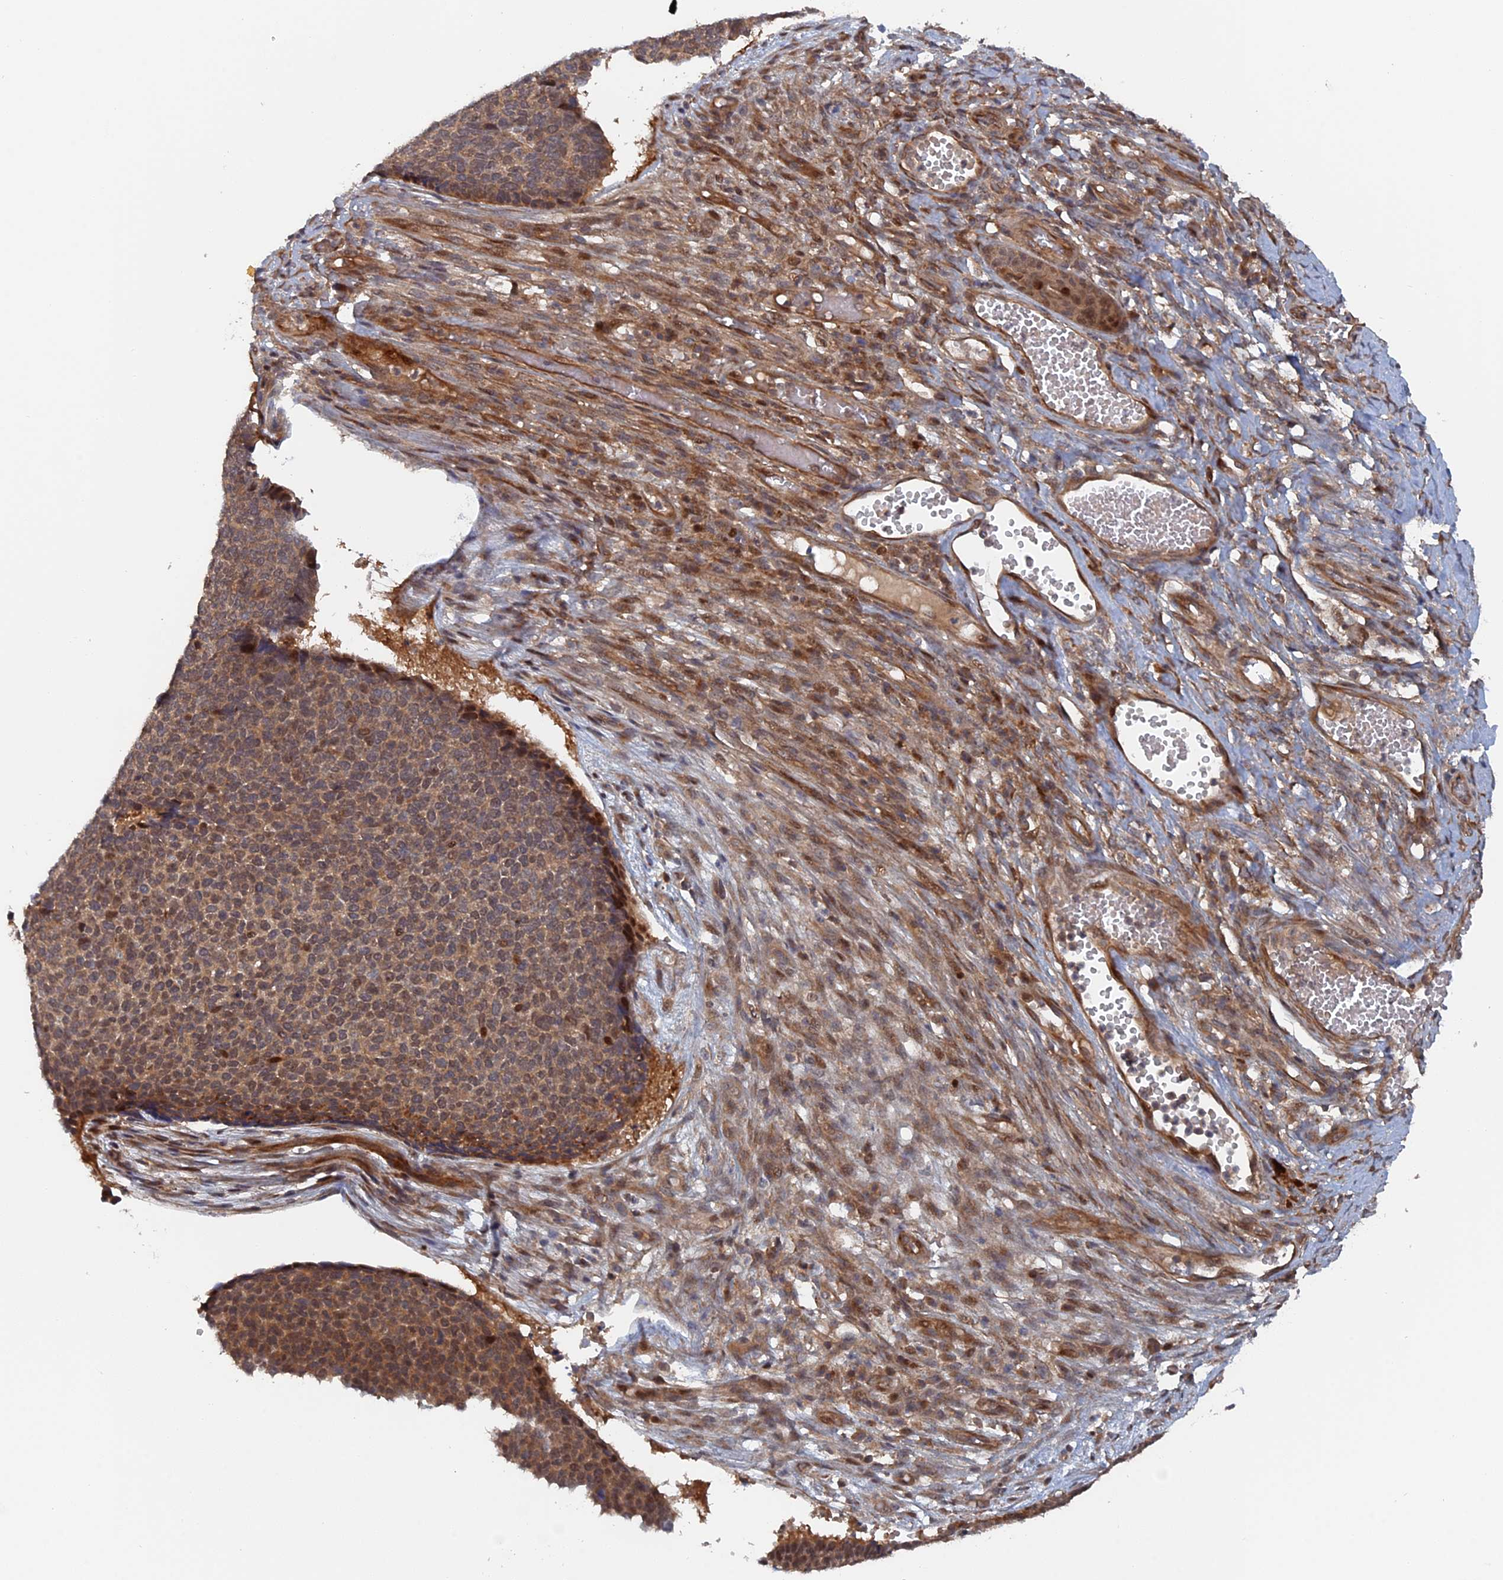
{"staining": {"intensity": "moderate", "quantity": "25%-75%", "location": "cytoplasmic/membranous,nuclear"}, "tissue": "skin cancer", "cell_type": "Tumor cells", "image_type": "cancer", "snomed": [{"axis": "morphology", "description": "Basal cell carcinoma"}, {"axis": "topography", "description": "Skin"}], "caption": "Immunohistochemical staining of human skin basal cell carcinoma reveals medium levels of moderate cytoplasmic/membranous and nuclear protein staining in about 25%-75% of tumor cells.", "gene": "ELOVL6", "patient": {"sex": "female", "age": 84}}